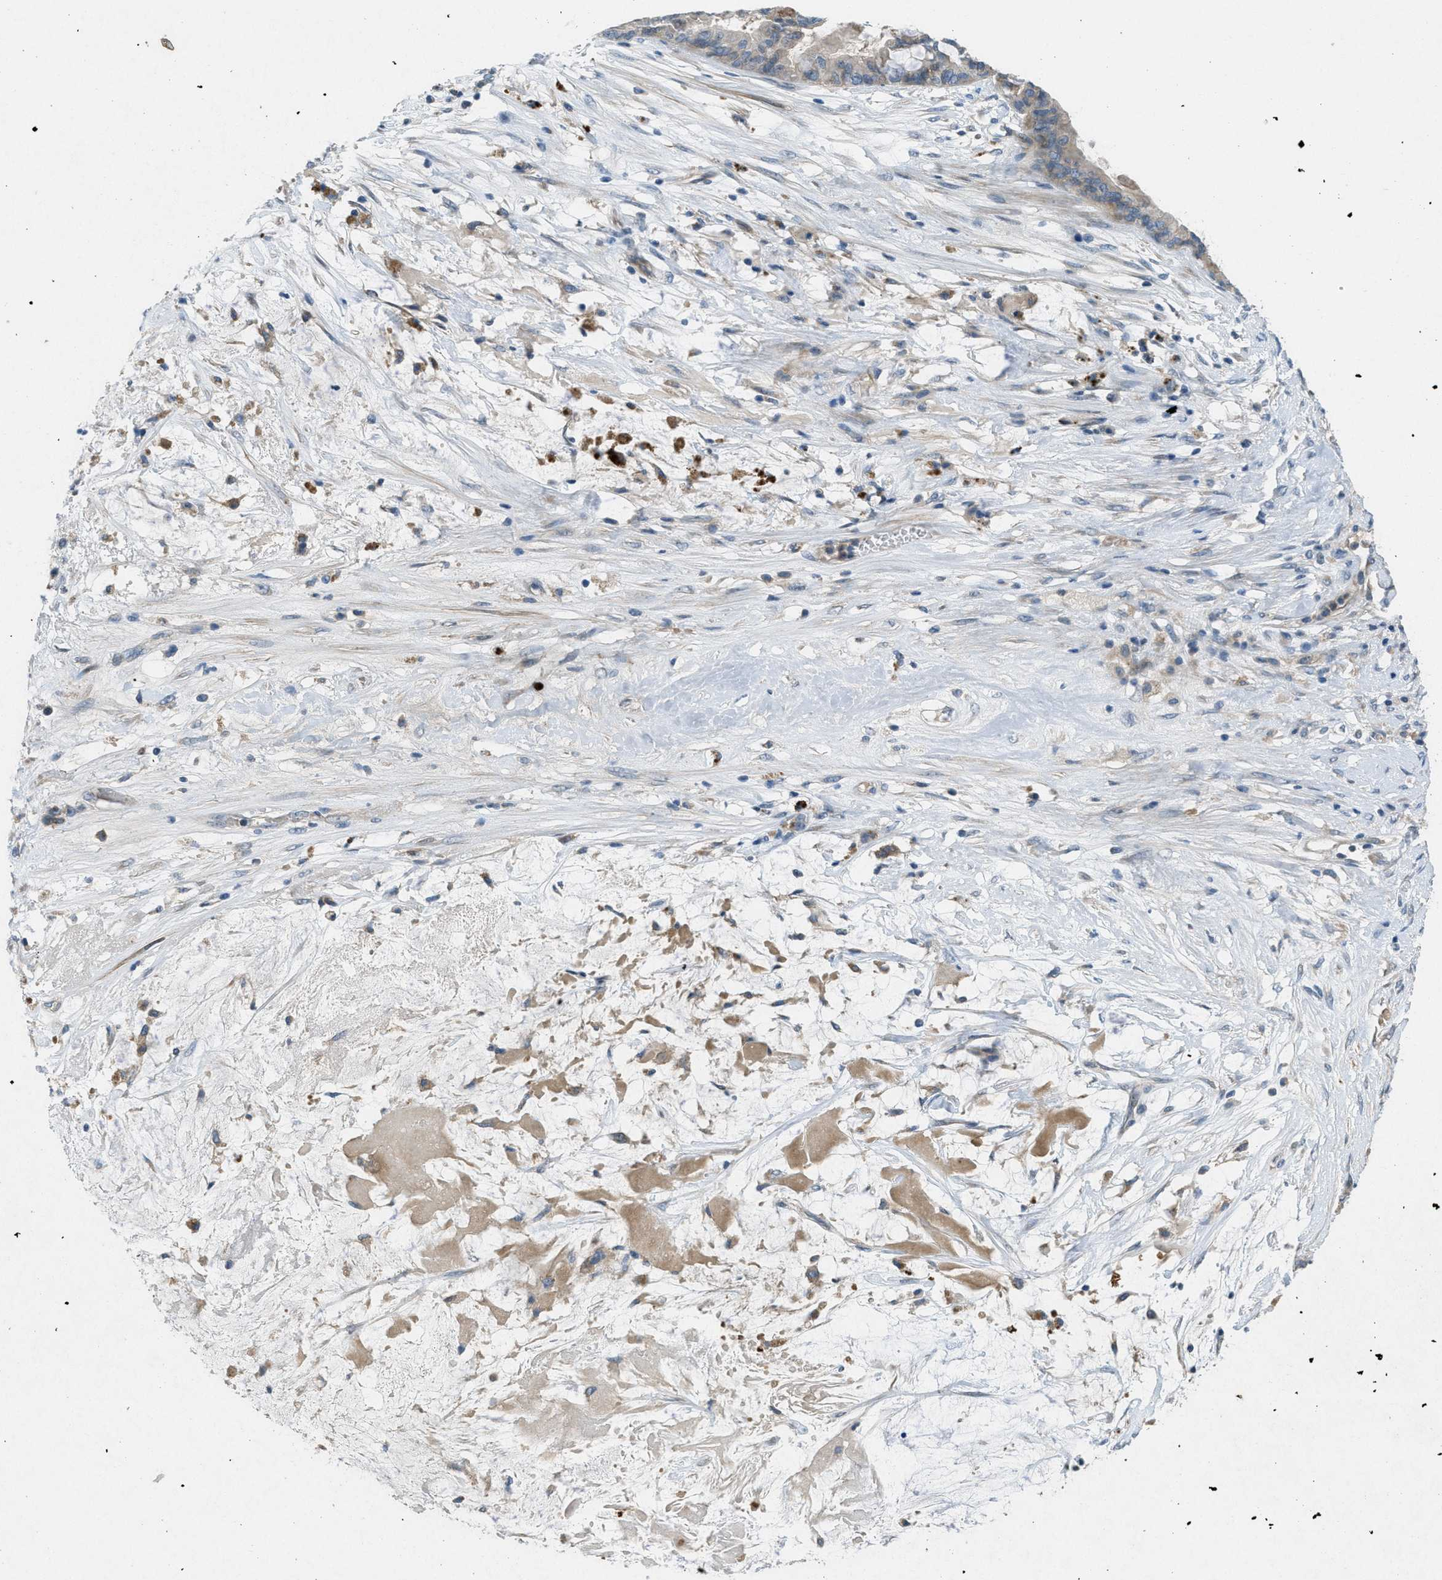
{"staining": {"intensity": "weak", "quantity": ">75%", "location": "cytoplasmic/membranous"}, "tissue": "ovarian cancer", "cell_type": "Tumor cells", "image_type": "cancer", "snomed": [{"axis": "morphology", "description": "Cystadenocarcinoma, mucinous, NOS"}, {"axis": "topography", "description": "Ovary"}], "caption": "Ovarian cancer was stained to show a protein in brown. There is low levels of weak cytoplasmic/membranous staining in approximately >75% of tumor cells.", "gene": "ADCY6", "patient": {"sex": "female", "age": 80}}